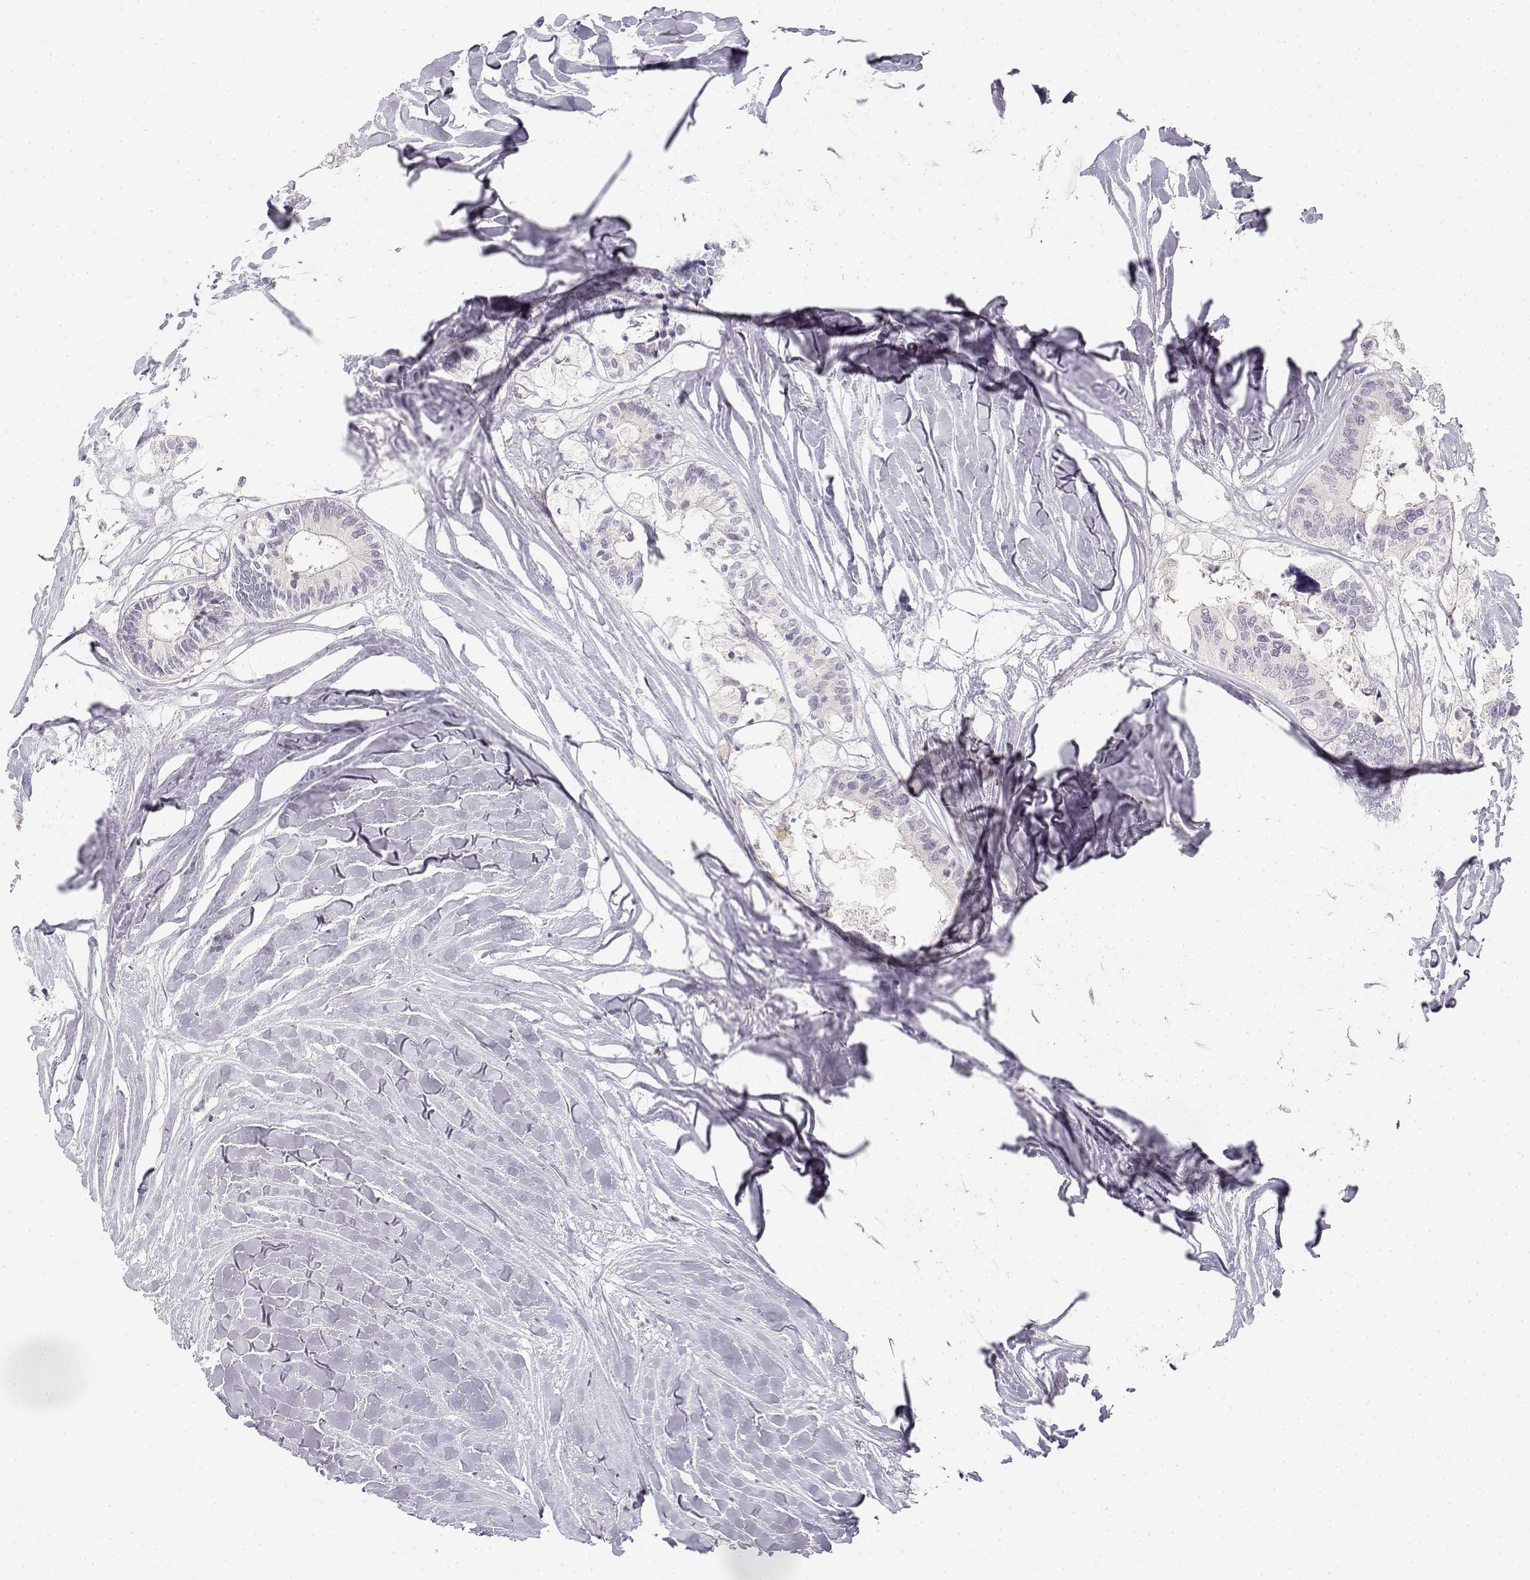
{"staining": {"intensity": "negative", "quantity": "none", "location": "none"}, "tissue": "colorectal cancer", "cell_type": "Tumor cells", "image_type": "cancer", "snomed": [{"axis": "morphology", "description": "Adenocarcinoma, NOS"}, {"axis": "topography", "description": "Colon"}, {"axis": "topography", "description": "Rectum"}], "caption": "Immunohistochemistry micrograph of neoplastic tissue: colorectal cancer (adenocarcinoma) stained with DAB (3,3'-diaminobenzidine) reveals no significant protein expression in tumor cells.", "gene": "GLIPR1L2", "patient": {"sex": "male", "age": 57}}